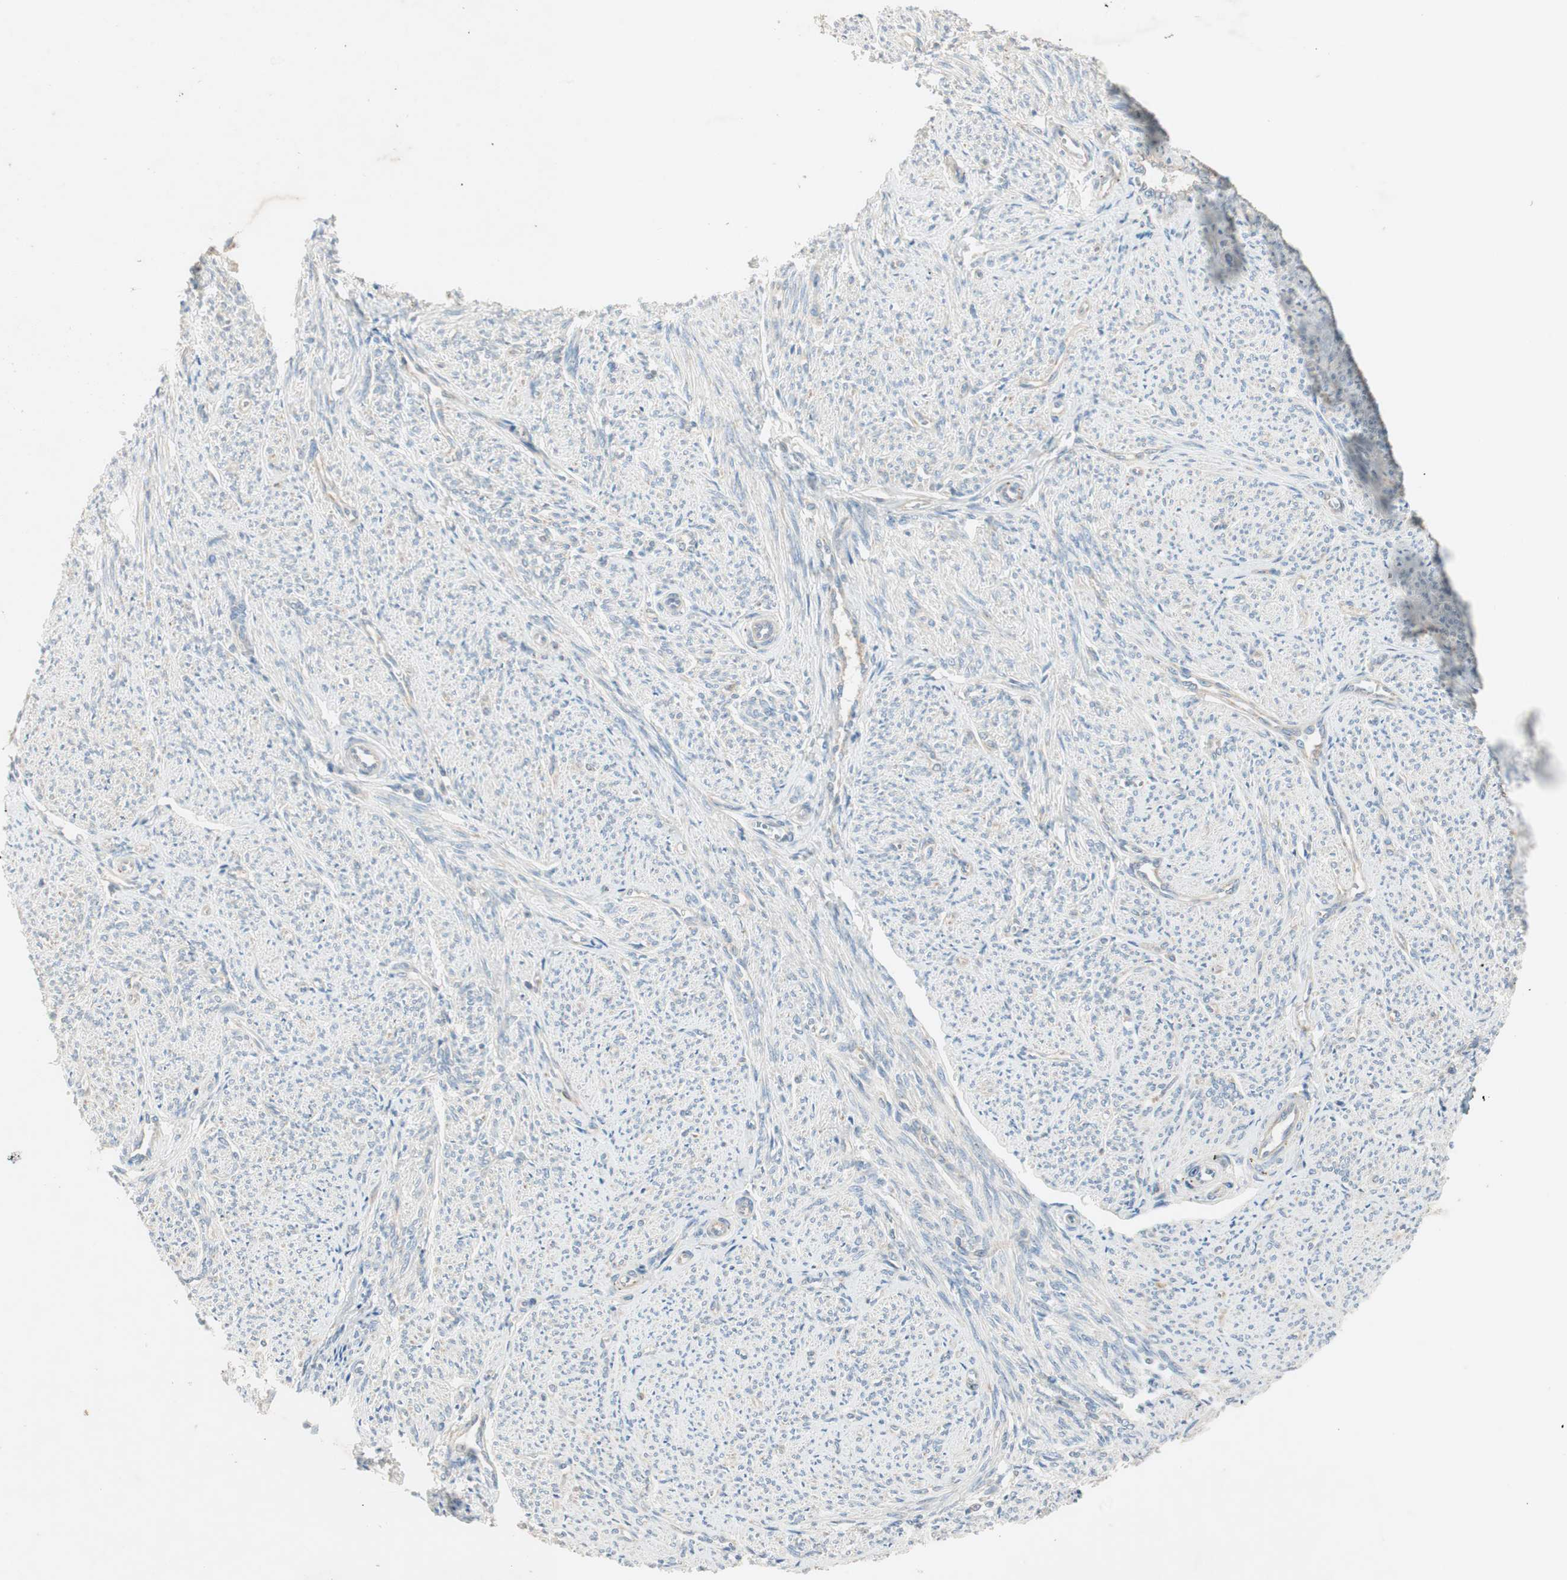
{"staining": {"intensity": "negative", "quantity": "none", "location": "none"}, "tissue": "smooth muscle", "cell_type": "Smooth muscle cells", "image_type": "normal", "snomed": [{"axis": "morphology", "description": "Normal tissue, NOS"}, {"axis": "topography", "description": "Smooth muscle"}], "caption": "DAB (3,3'-diaminobenzidine) immunohistochemical staining of benign smooth muscle exhibits no significant positivity in smooth muscle cells.", "gene": "RPL23", "patient": {"sex": "female", "age": 65}}